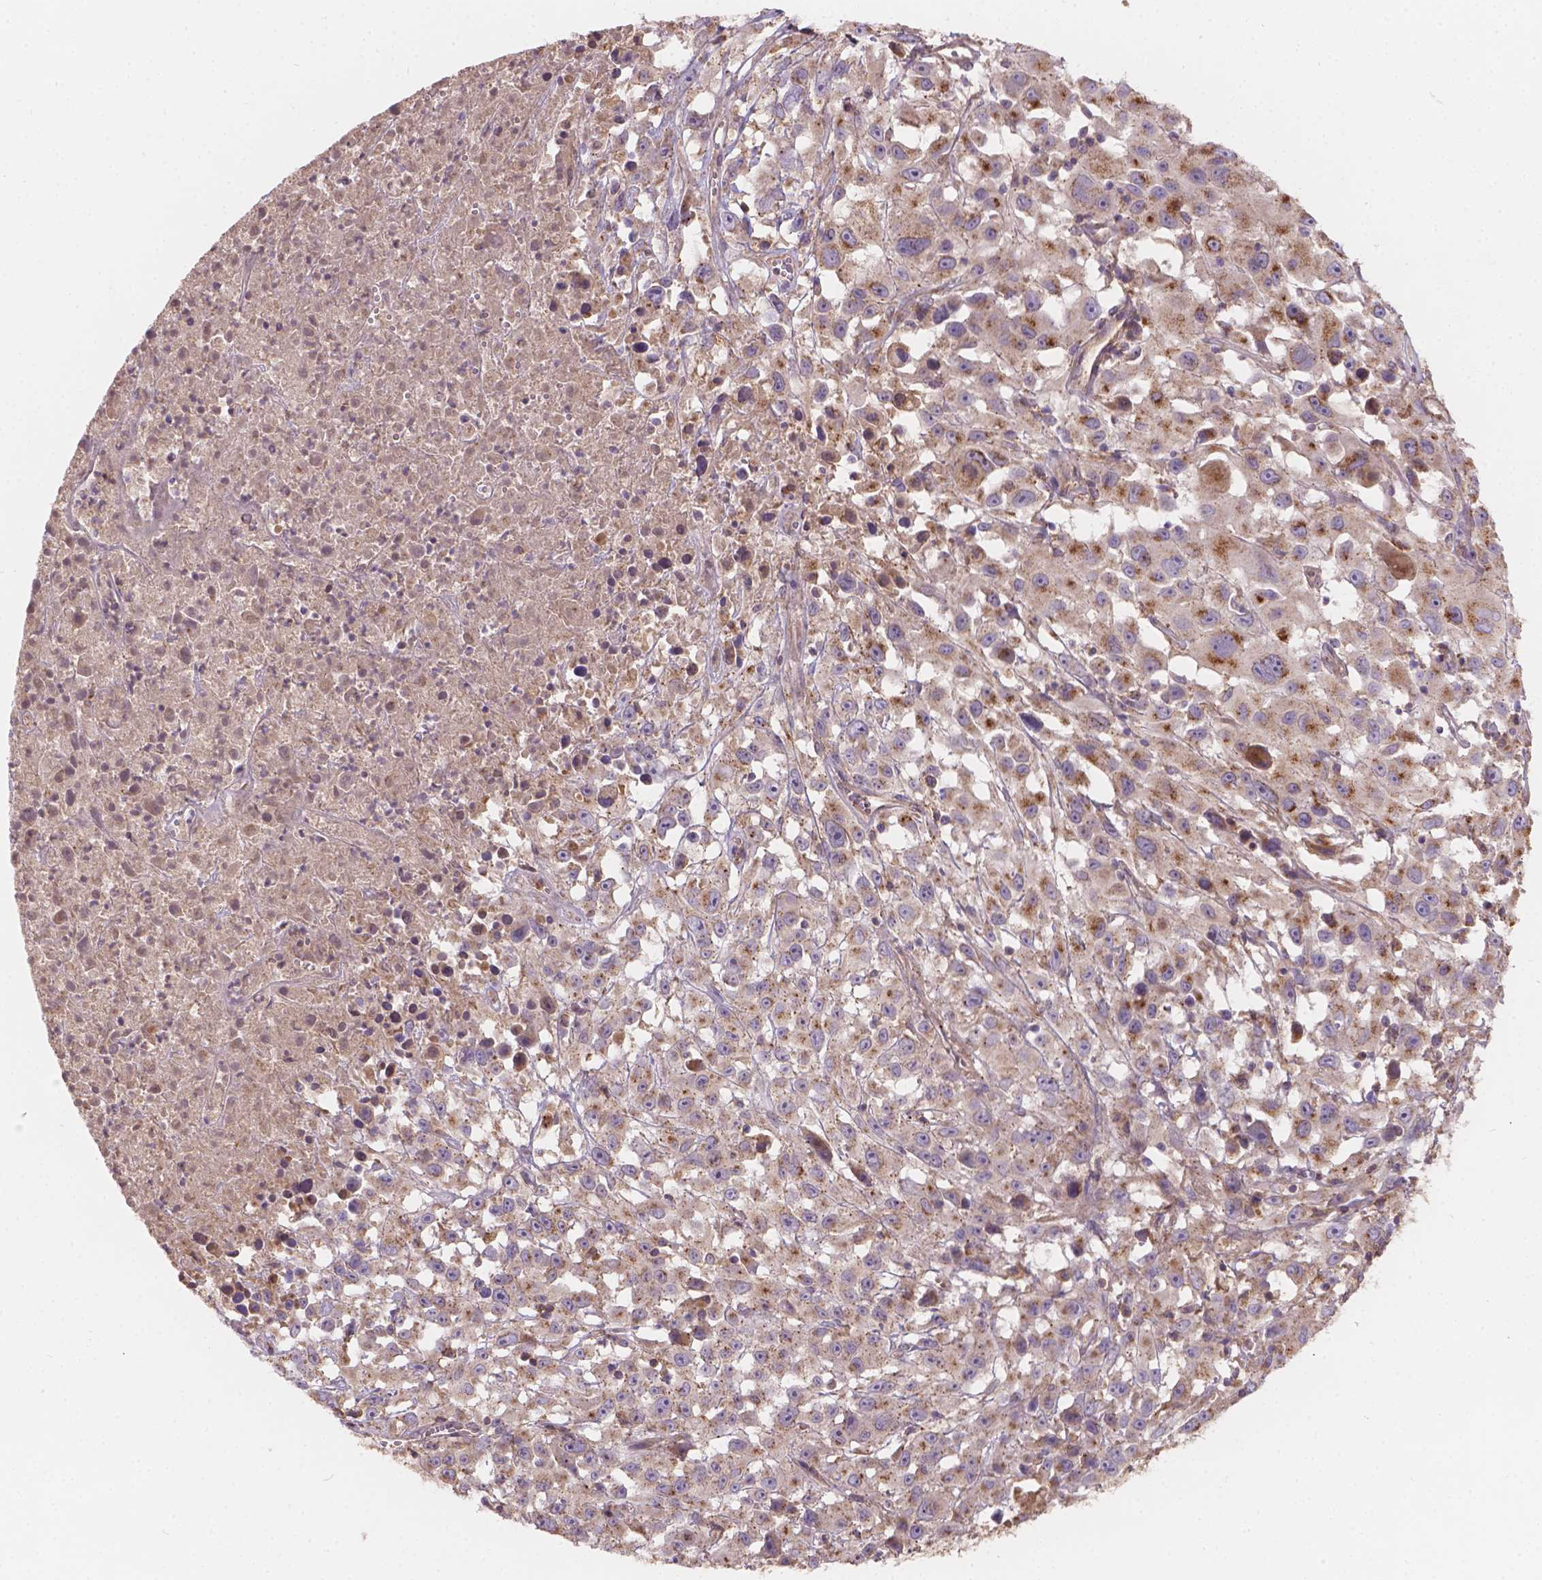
{"staining": {"intensity": "moderate", "quantity": ">75%", "location": "cytoplasmic/membranous"}, "tissue": "melanoma", "cell_type": "Tumor cells", "image_type": "cancer", "snomed": [{"axis": "morphology", "description": "Malignant melanoma, Metastatic site"}, {"axis": "topography", "description": "Soft tissue"}], "caption": "About >75% of tumor cells in malignant melanoma (metastatic site) display moderate cytoplasmic/membranous protein expression as visualized by brown immunohistochemical staining.", "gene": "CDK10", "patient": {"sex": "male", "age": 50}}